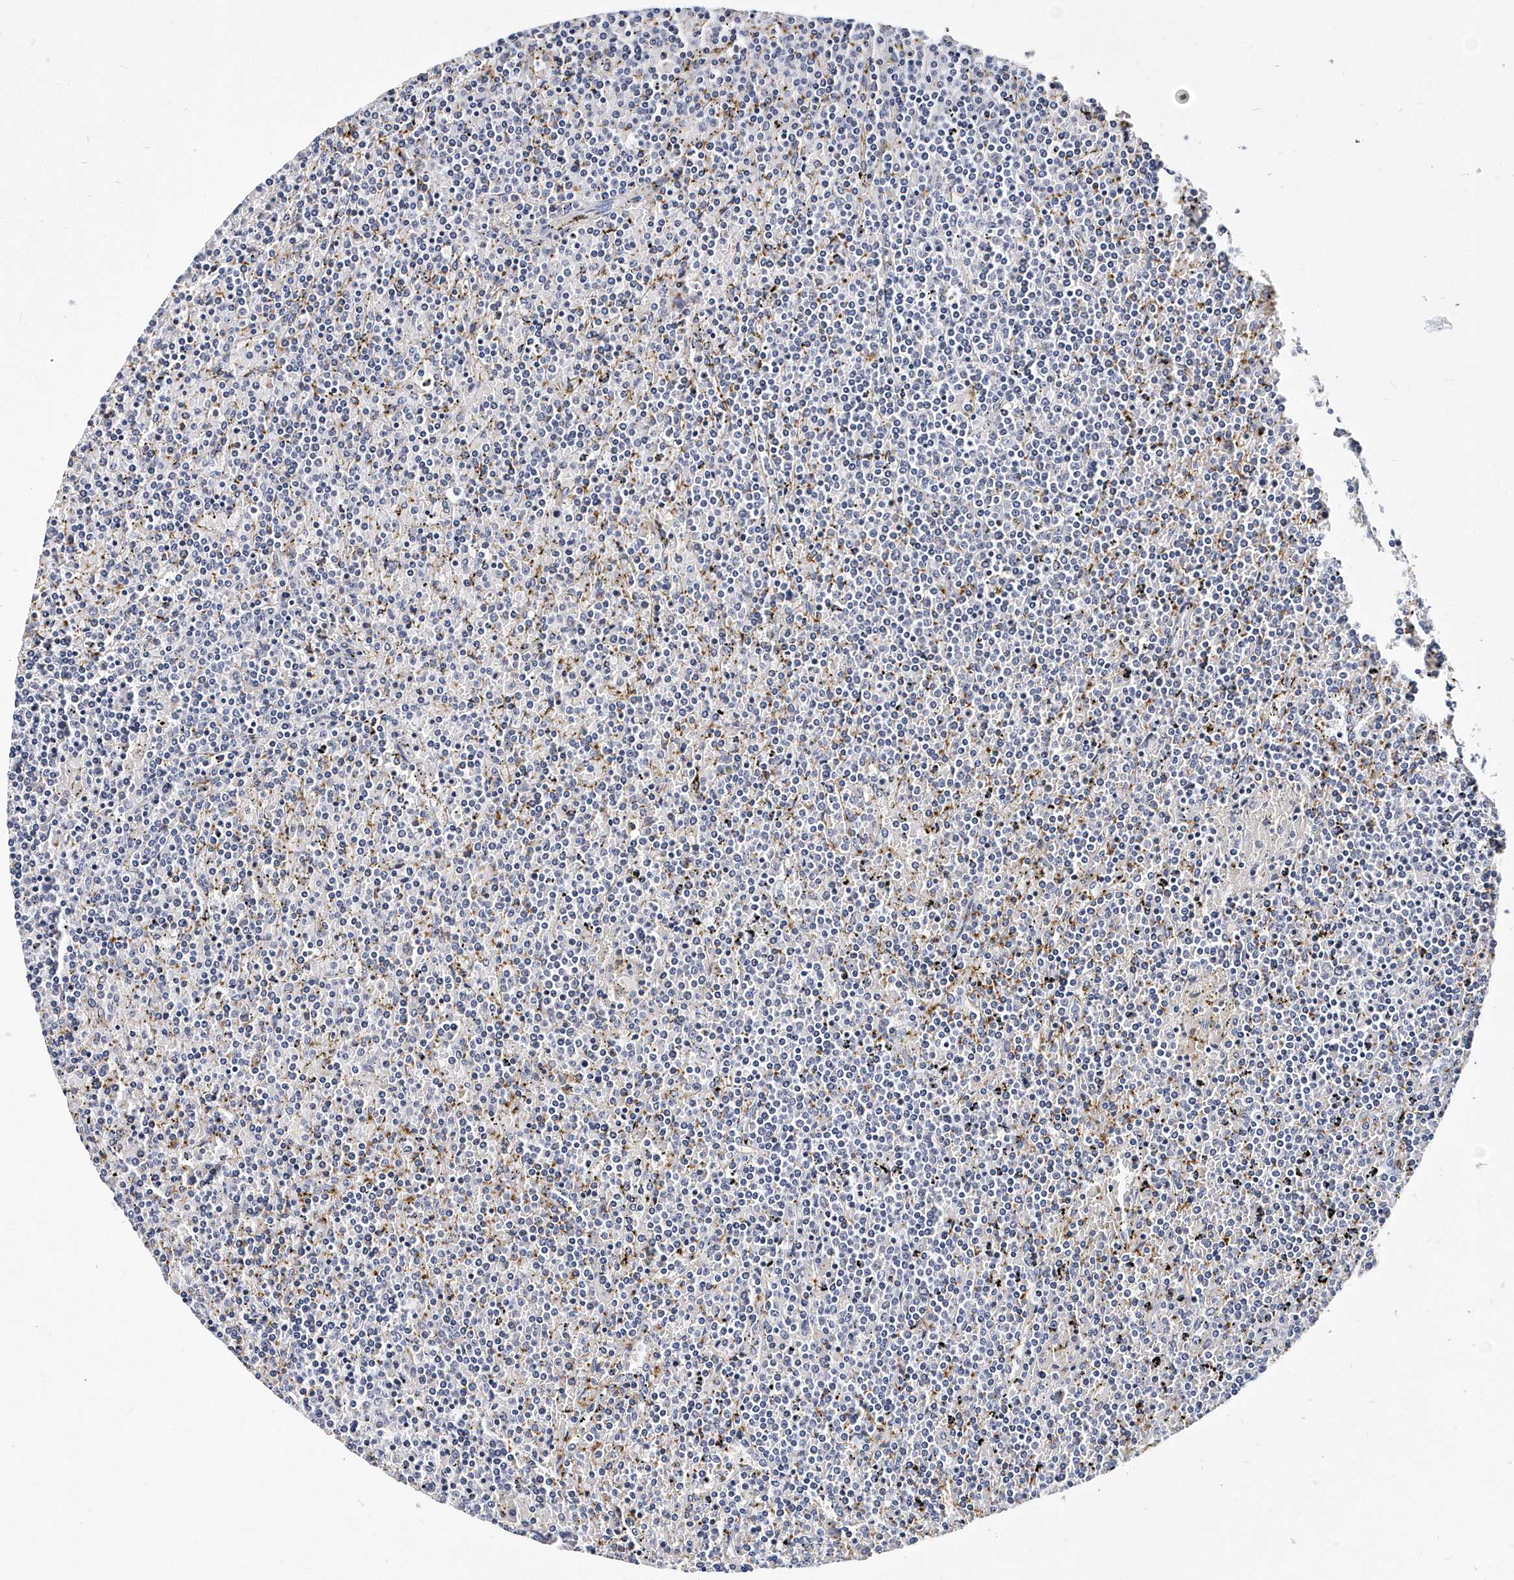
{"staining": {"intensity": "negative", "quantity": "none", "location": "none"}, "tissue": "lymphoma", "cell_type": "Tumor cells", "image_type": "cancer", "snomed": [{"axis": "morphology", "description": "Malignant lymphoma, non-Hodgkin's type, Low grade"}, {"axis": "topography", "description": "Spleen"}], "caption": "Tumor cells are negative for brown protein staining in low-grade malignant lymphoma, non-Hodgkin's type.", "gene": "ITGA2B", "patient": {"sex": "female", "age": 19}}